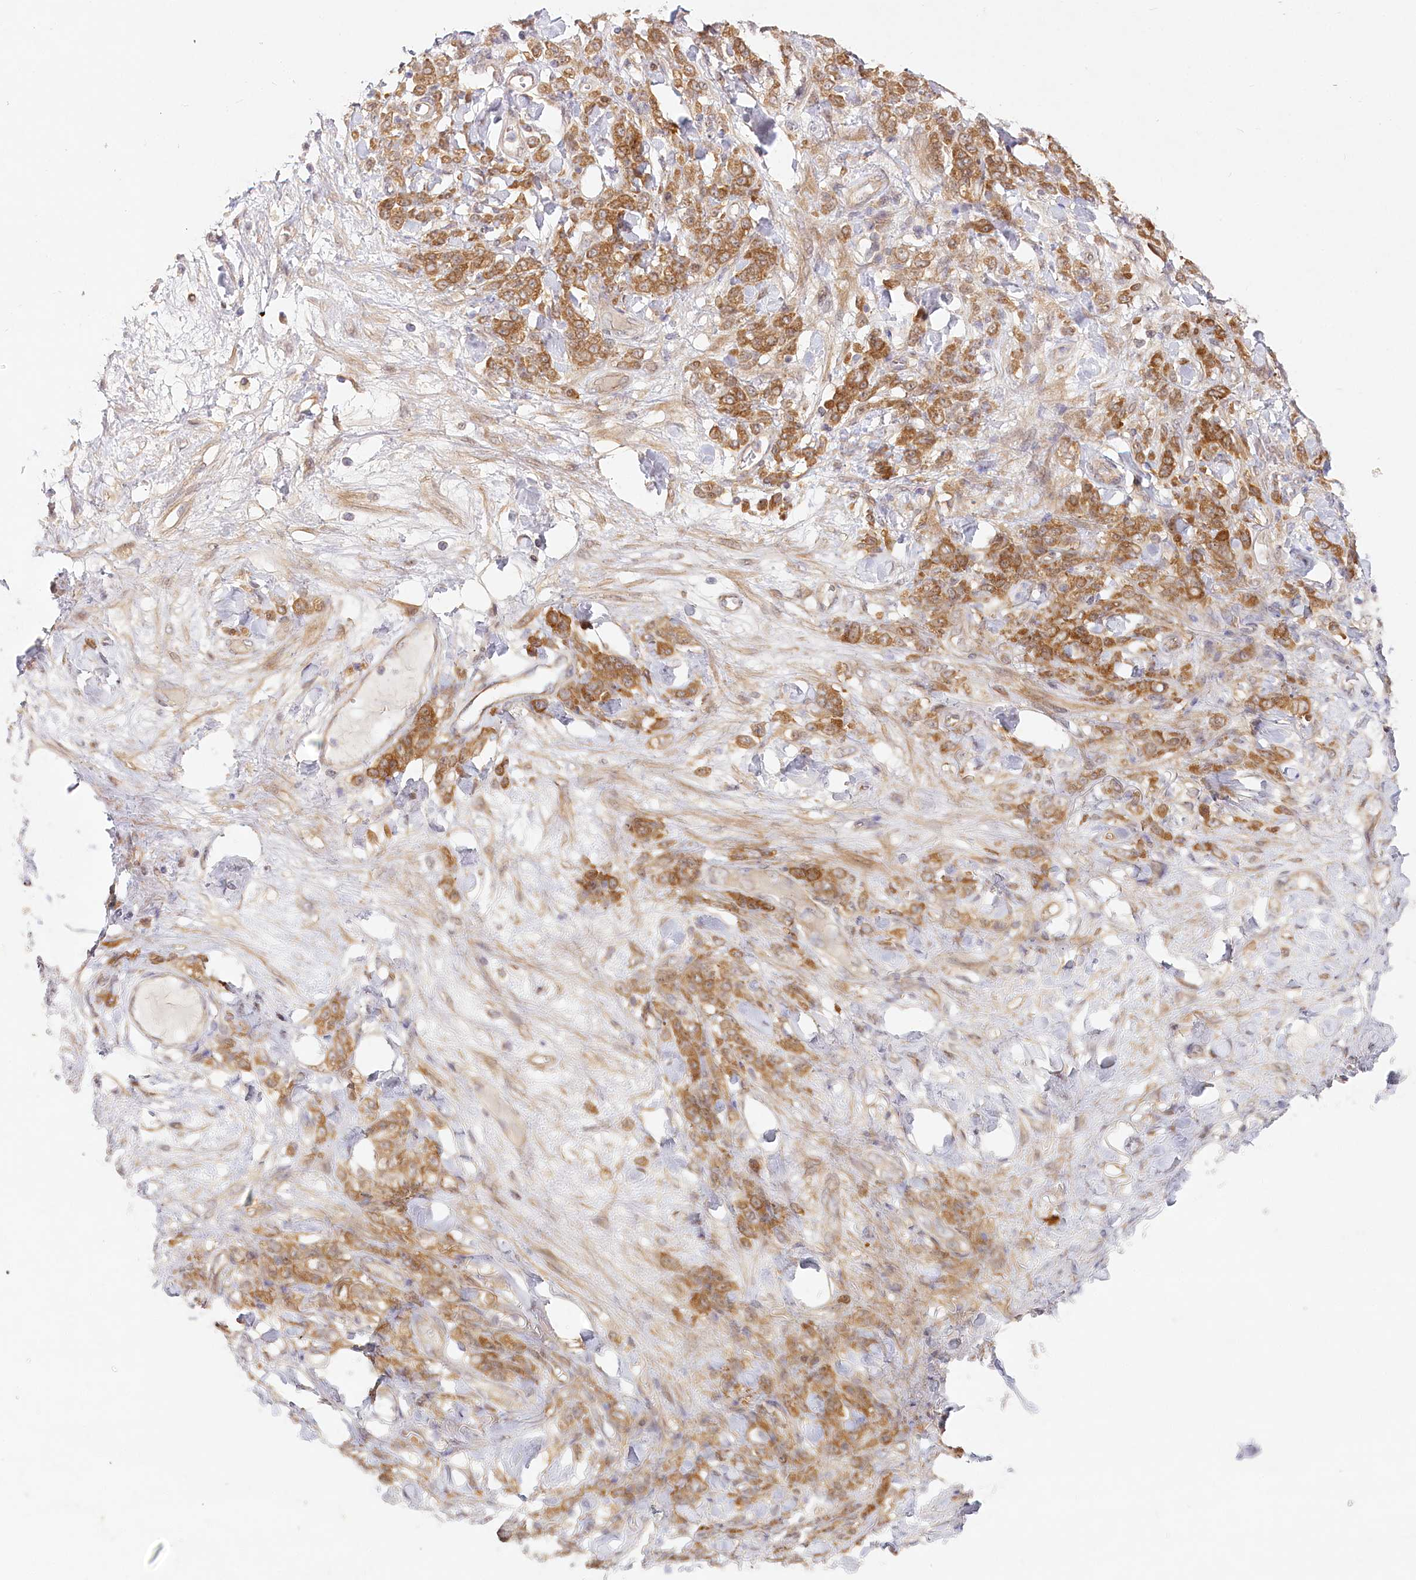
{"staining": {"intensity": "moderate", "quantity": ">75%", "location": "cytoplasmic/membranous"}, "tissue": "stomach cancer", "cell_type": "Tumor cells", "image_type": "cancer", "snomed": [{"axis": "morphology", "description": "Normal tissue, NOS"}, {"axis": "morphology", "description": "Adenocarcinoma, NOS"}, {"axis": "topography", "description": "Stomach"}], "caption": "Protein expression analysis of human stomach adenocarcinoma reveals moderate cytoplasmic/membranous staining in approximately >75% of tumor cells.", "gene": "INPP4B", "patient": {"sex": "male", "age": 82}}